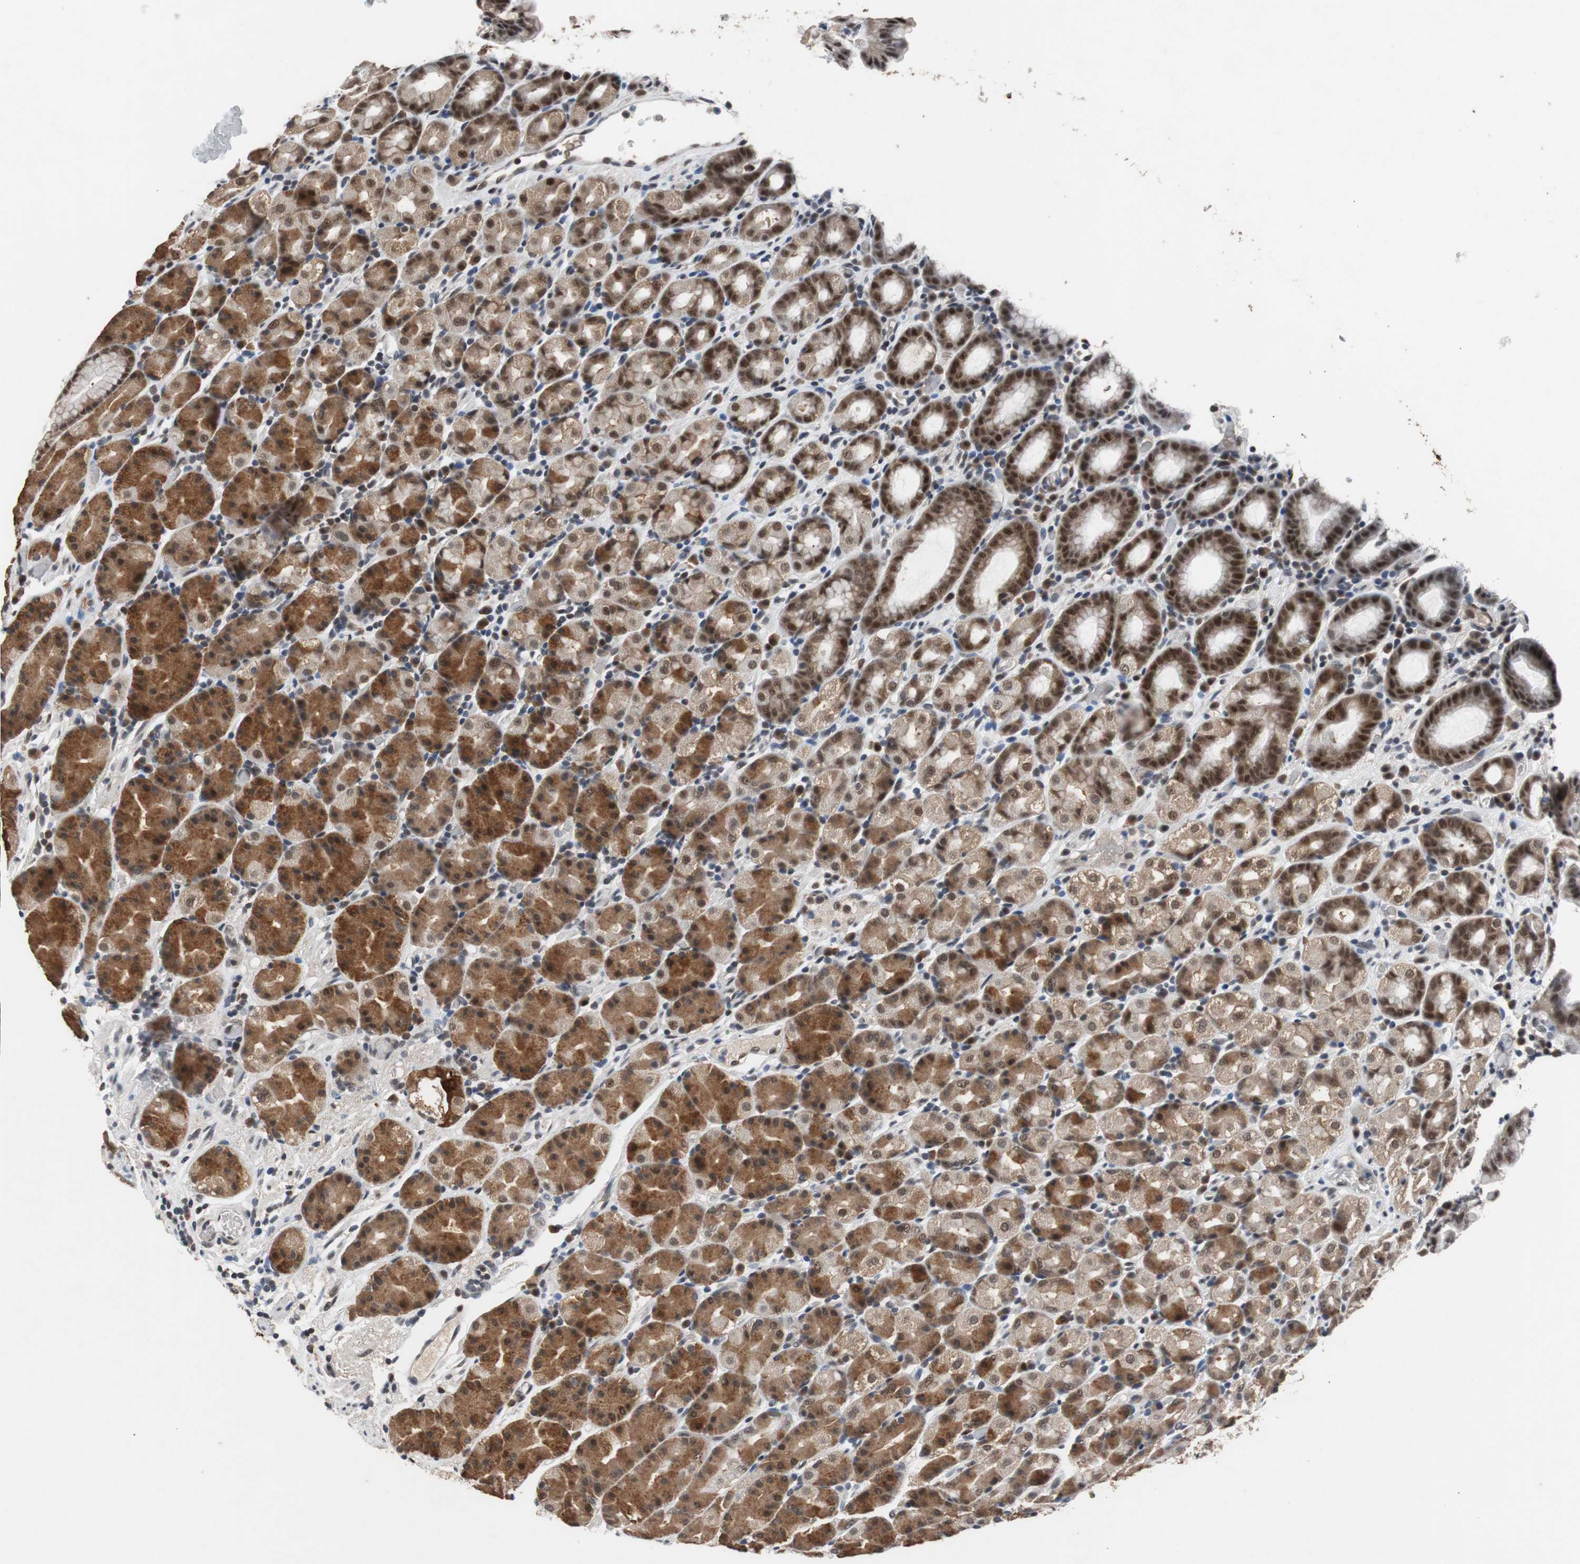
{"staining": {"intensity": "strong", "quantity": "25%-75%", "location": "cytoplasmic/membranous,nuclear"}, "tissue": "stomach", "cell_type": "Glandular cells", "image_type": "normal", "snomed": [{"axis": "morphology", "description": "Normal tissue, NOS"}, {"axis": "topography", "description": "Stomach, upper"}], "caption": "Normal stomach displays strong cytoplasmic/membranous,nuclear expression in approximately 25%-75% of glandular cells The staining is performed using DAB brown chromogen to label protein expression. The nuclei are counter-stained blue using hematoxylin..", "gene": "USP28", "patient": {"sex": "male", "age": 68}}